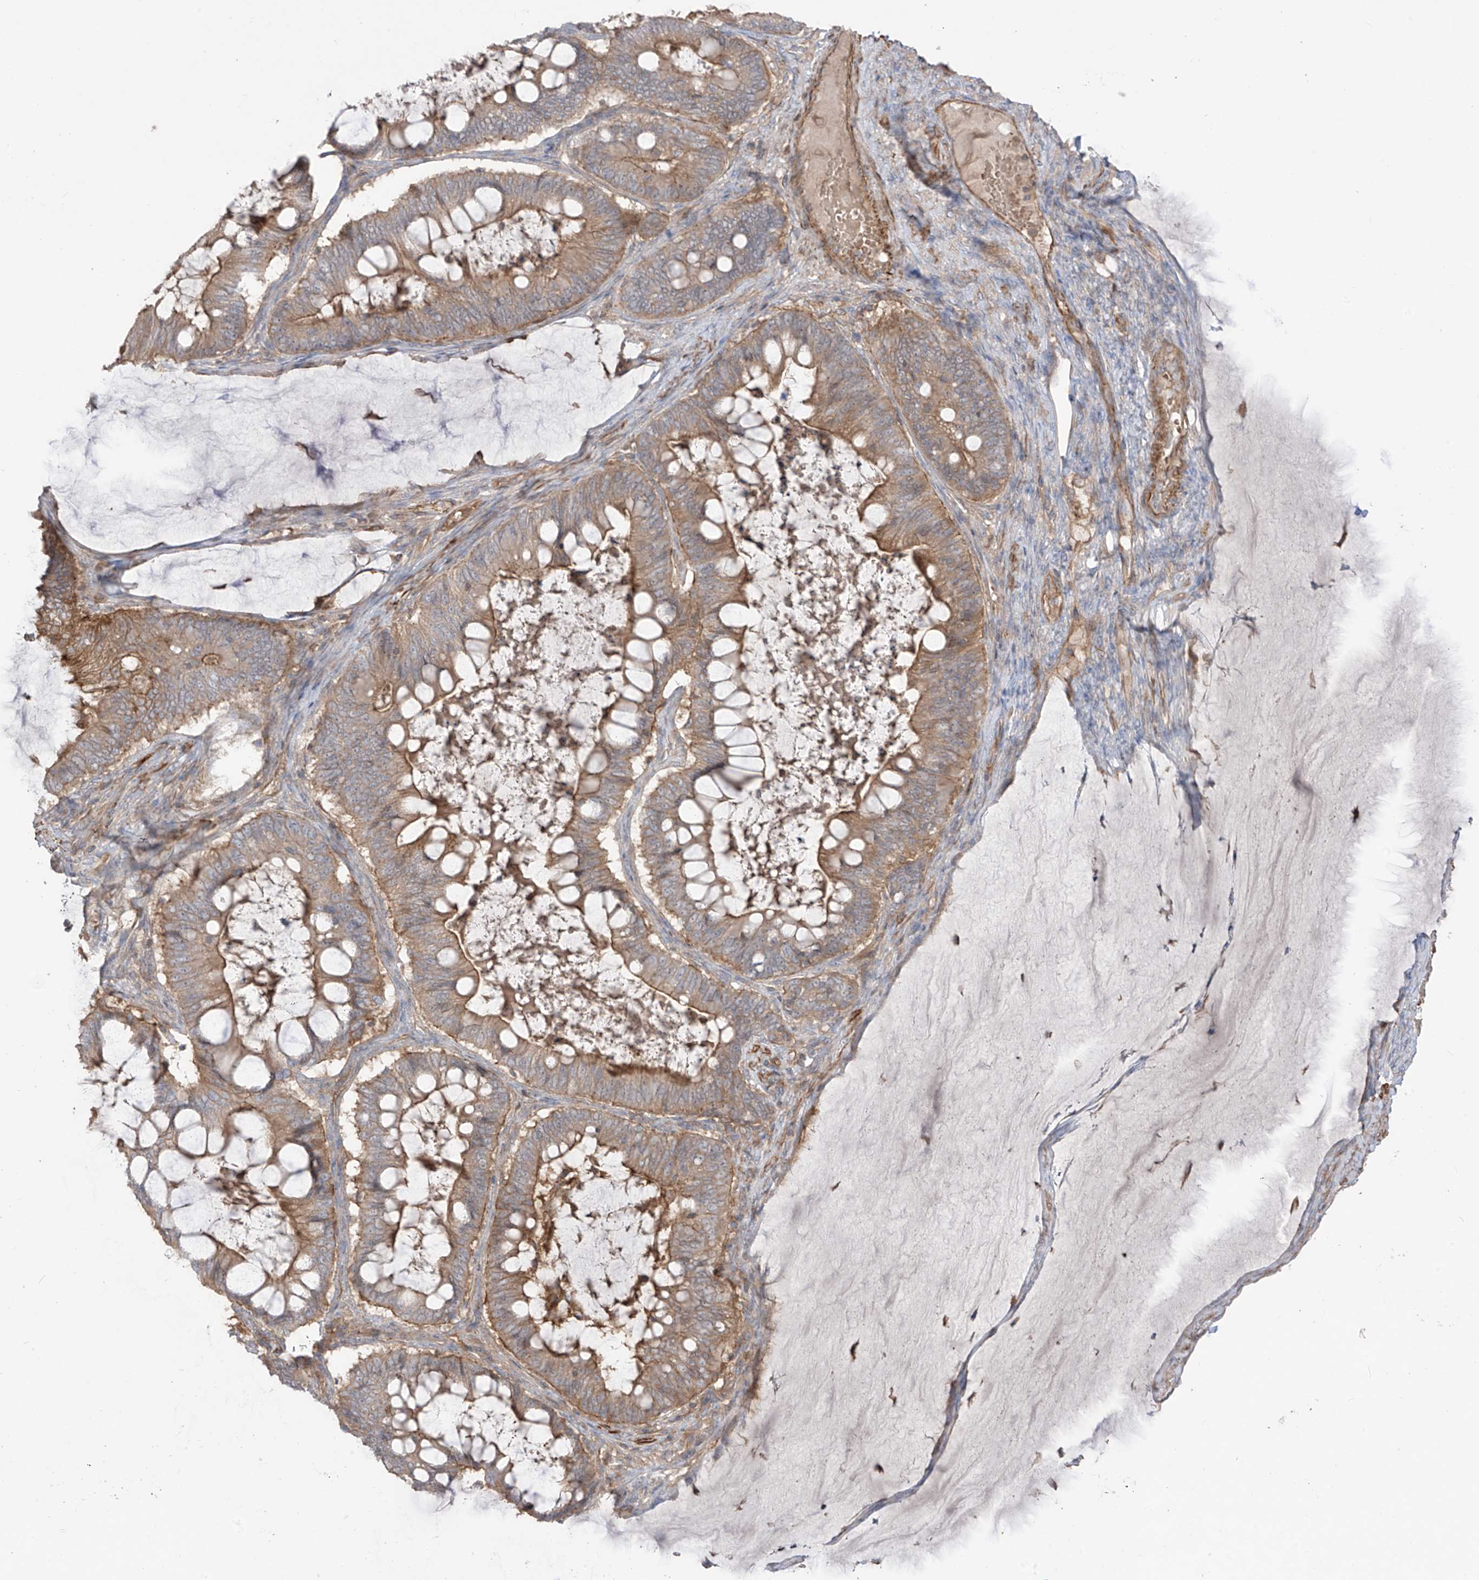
{"staining": {"intensity": "moderate", "quantity": ">75%", "location": "cytoplasmic/membranous"}, "tissue": "ovarian cancer", "cell_type": "Tumor cells", "image_type": "cancer", "snomed": [{"axis": "morphology", "description": "Cystadenocarcinoma, mucinous, NOS"}, {"axis": "topography", "description": "Ovary"}], "caption": "Ovarian cancer (mucinous cystadenocarcinoma) stained with a brown dye shows moderate cytoplasmic/membranous positive expression in about >75% of tumor cells.", "gene": "TRMU", "patient": {"sex": "female", "age": 61}}